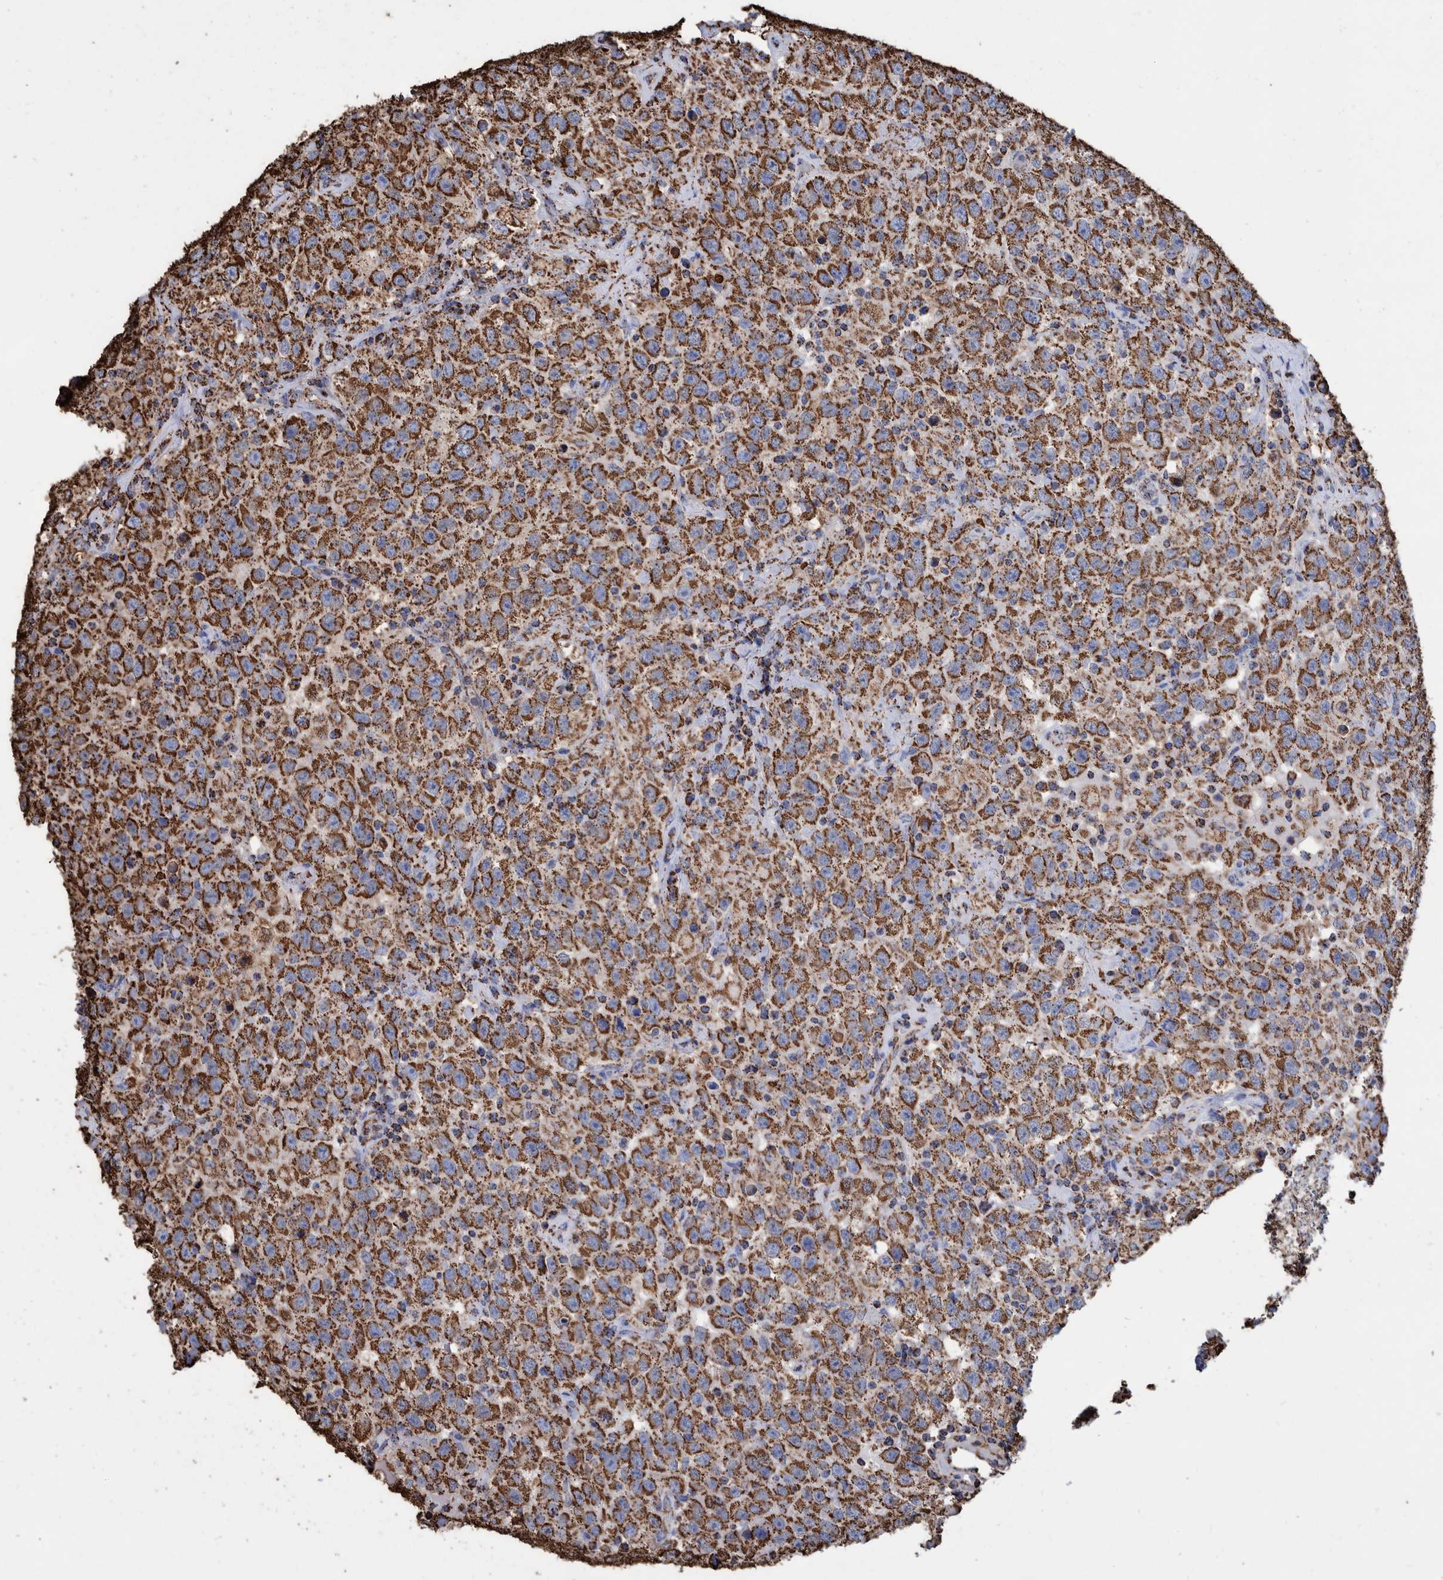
{"staining": {"intensity": "strong", "quantity": ">75%", "location": "cytoplasmic/membranous"}, "tissue": "testis cancer", "cell_type": "Tumor cells", "image_type": "cancer", "snomed": [{"axis": "morphology", "description": "Seminoma, NOS"}, {"axis": "topography", "description": "Testis"}], "caption": "Strong cytoplasmic/membranous protein staining is seen in approximately >75% of tumor cells in seminoma (testis).", "gene": "VPS26C", "patient": {"sex": "male", "age": 41}}